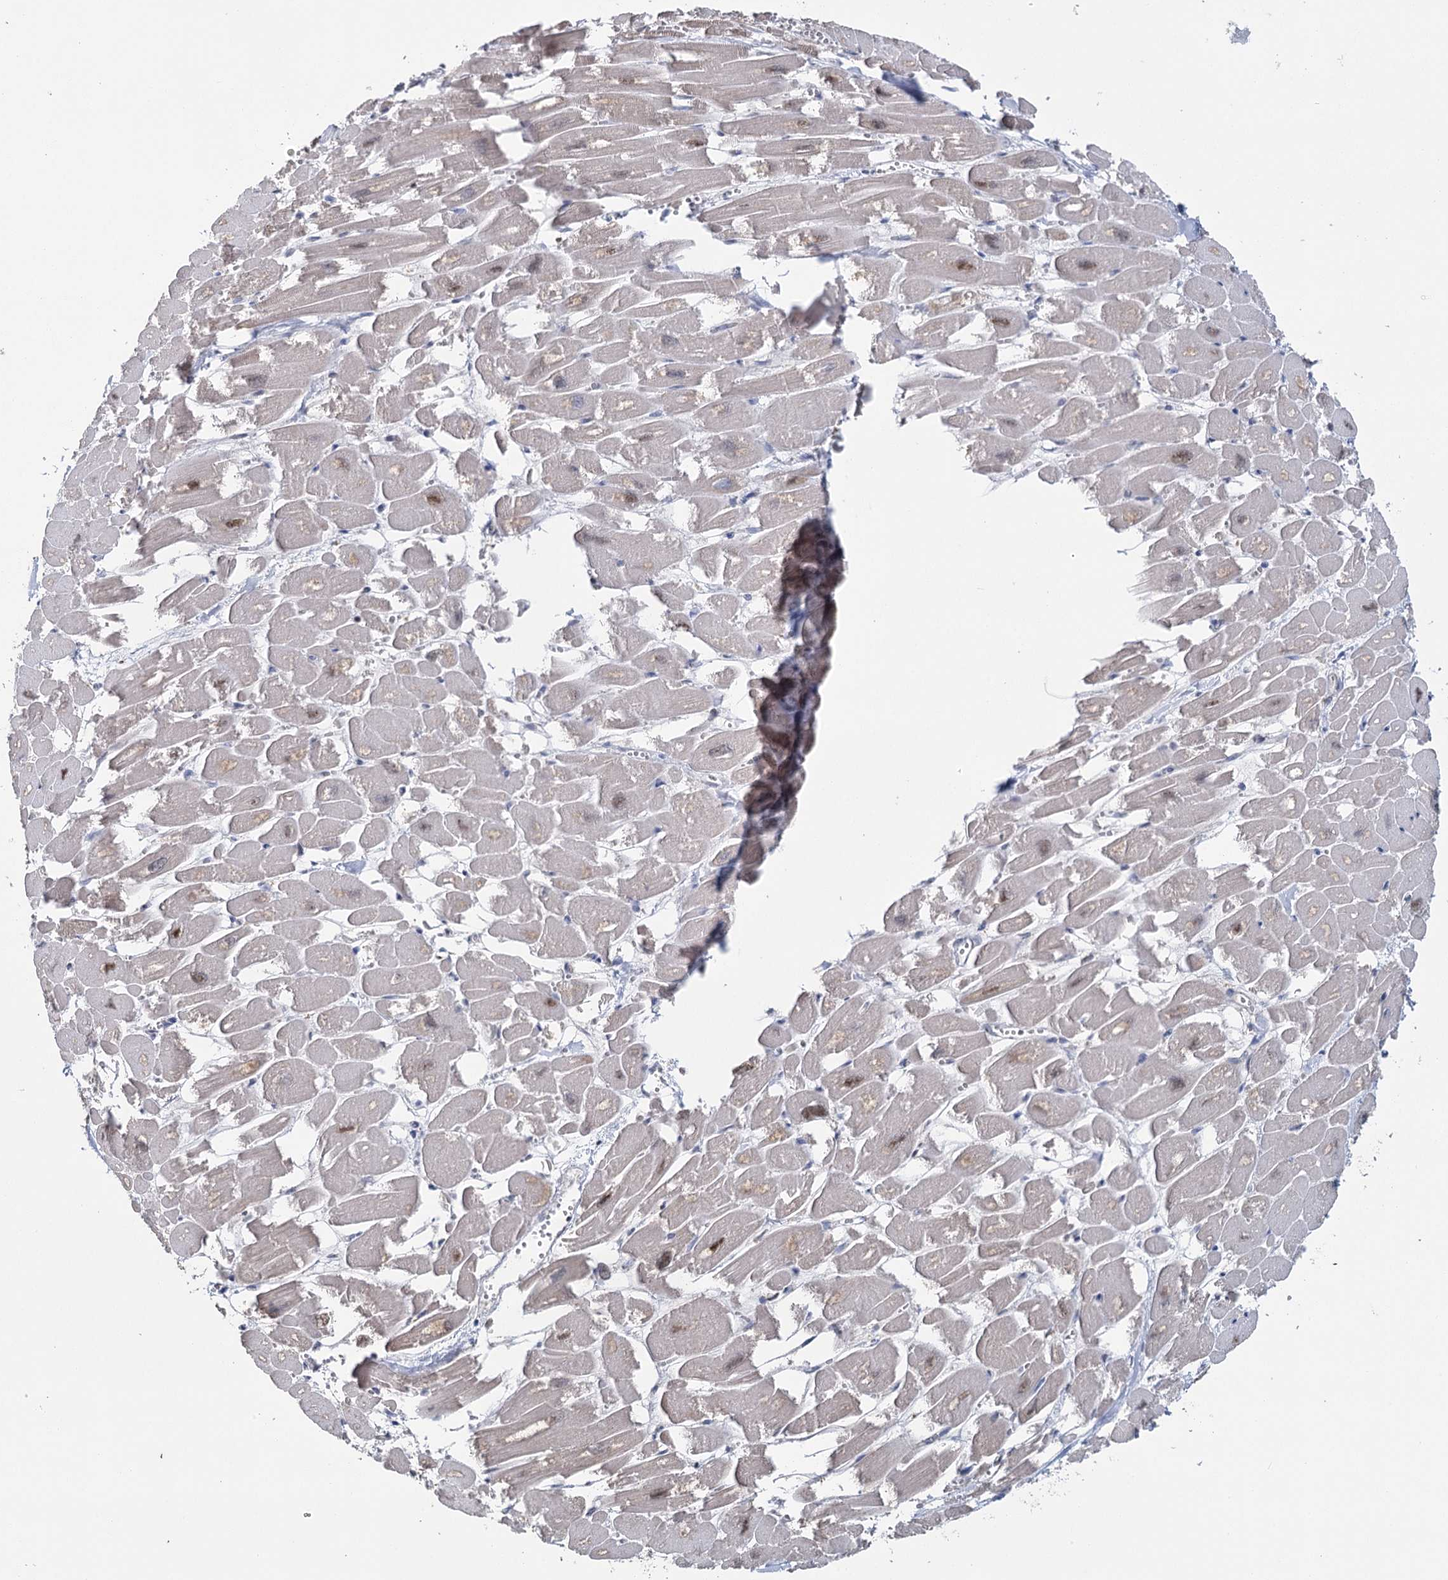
{"staining": {"intensity": "weak", "quantity": "25%-75%", "location": "cytoplasmic/membranous,nuclear"}, "tissue": "heart muscle", "cell_type": "Cardiomyocytes", "image_type": "normal", "snomed": [{"axis": "morphology", "description": "Normal tissue, NOS"}, {"axis": "topography", "description": "Heart"}], "caption": "Immunohistochemical staining of unremarkable human heart muscle displays 25%-75% levels of weak cytoplasmic/membranous,nuclear protein expression in about 25%-75% of cardiomyocytes.", "gene": "MRPL44", "patient": {"sex": "male", "age": 54}}